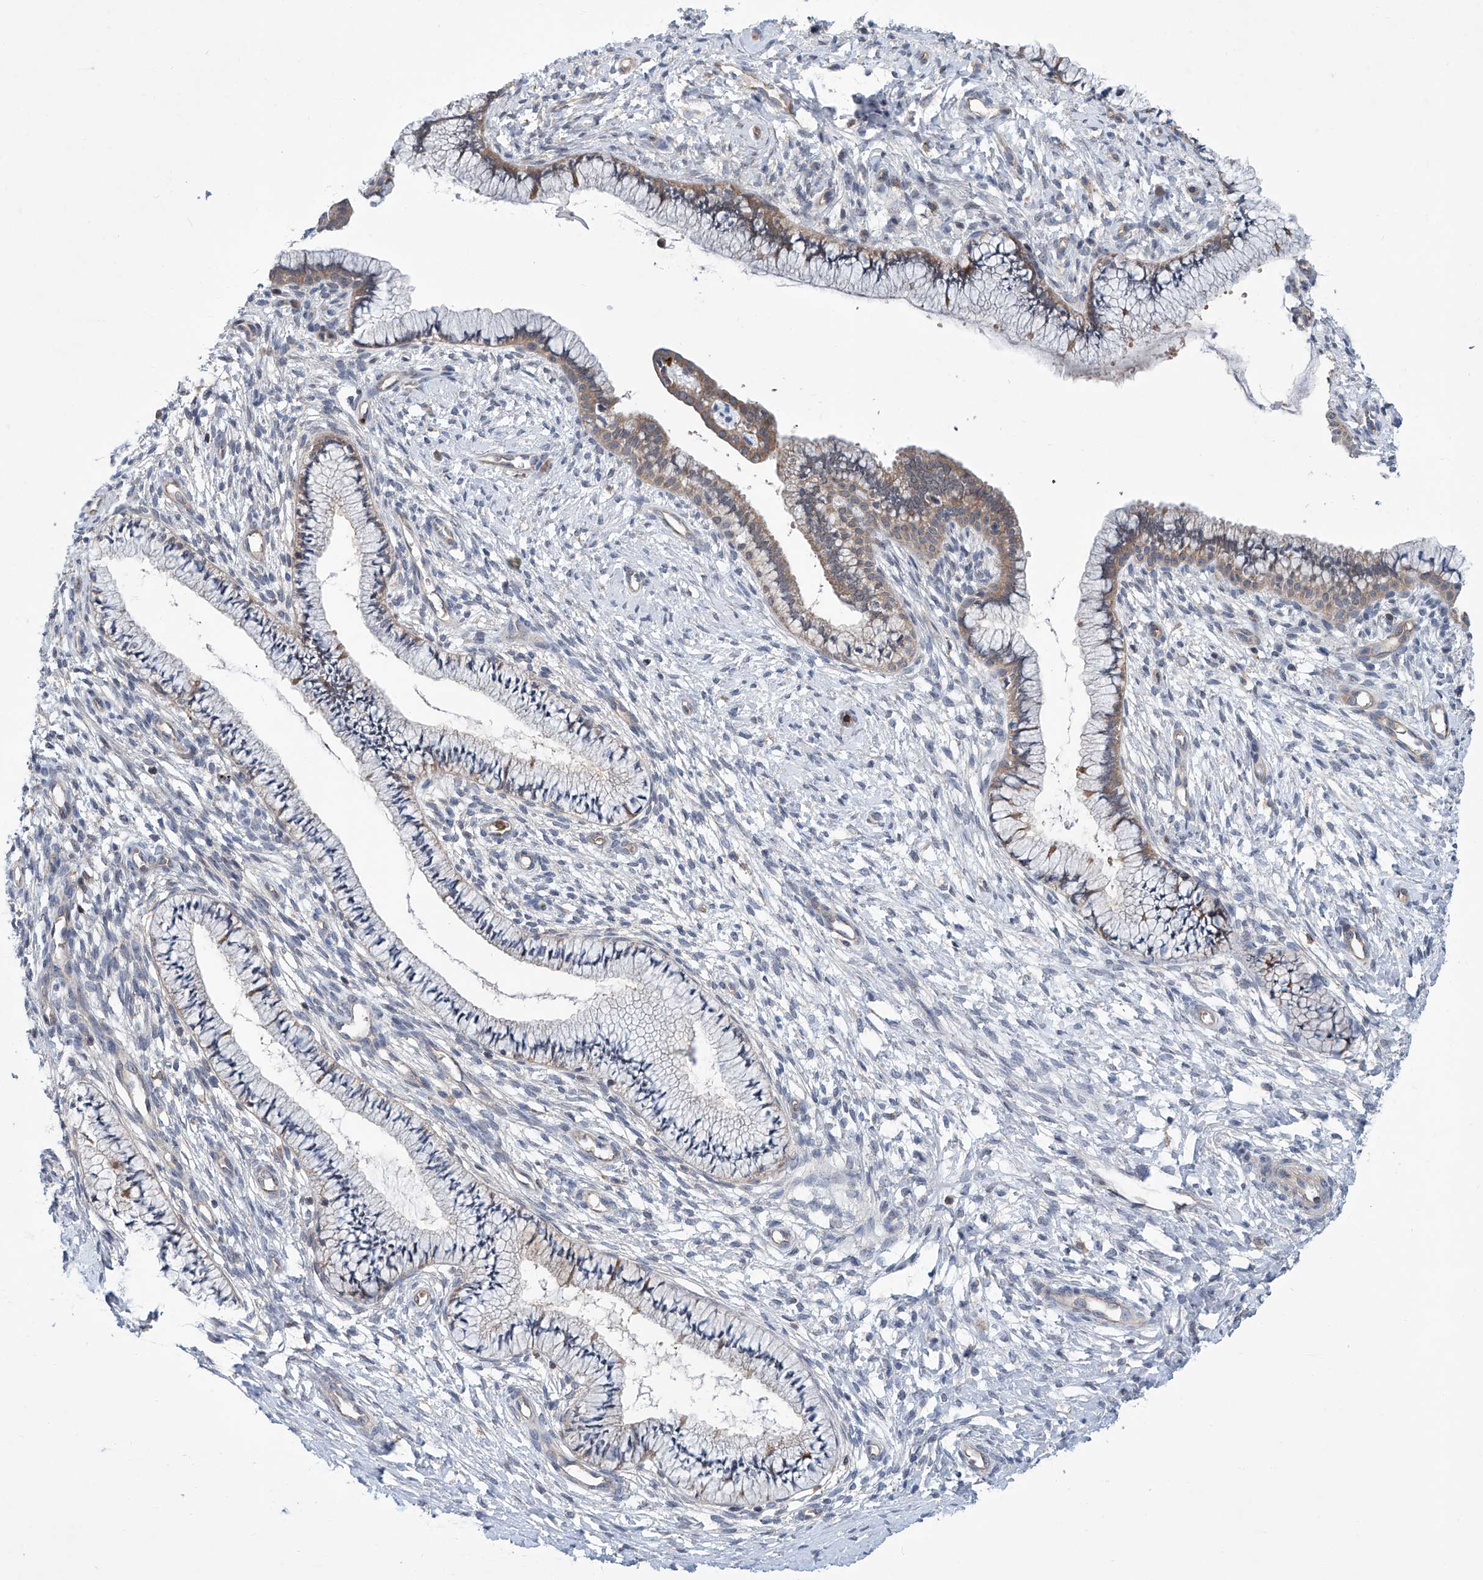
{"staining": {"intensity": "moderate", "quantity": "25%-75%", "location": "cytoplasmic/membranous"}, "tissue": "cervix", "cell_type": "Glandular cells", "image_type": "normal", "snomed": [{"axis": "morphology", "description": "Normal tissue, NOS"}, {"axis": "topography", "description": "Cervix"}], "caption": "An image of cervix stained for a protein shows moderate cytoplasmic/membranous brown staining in glandular cells.", "gene": "EIF2D", "patient": {"sex": "female", "age": 36}}